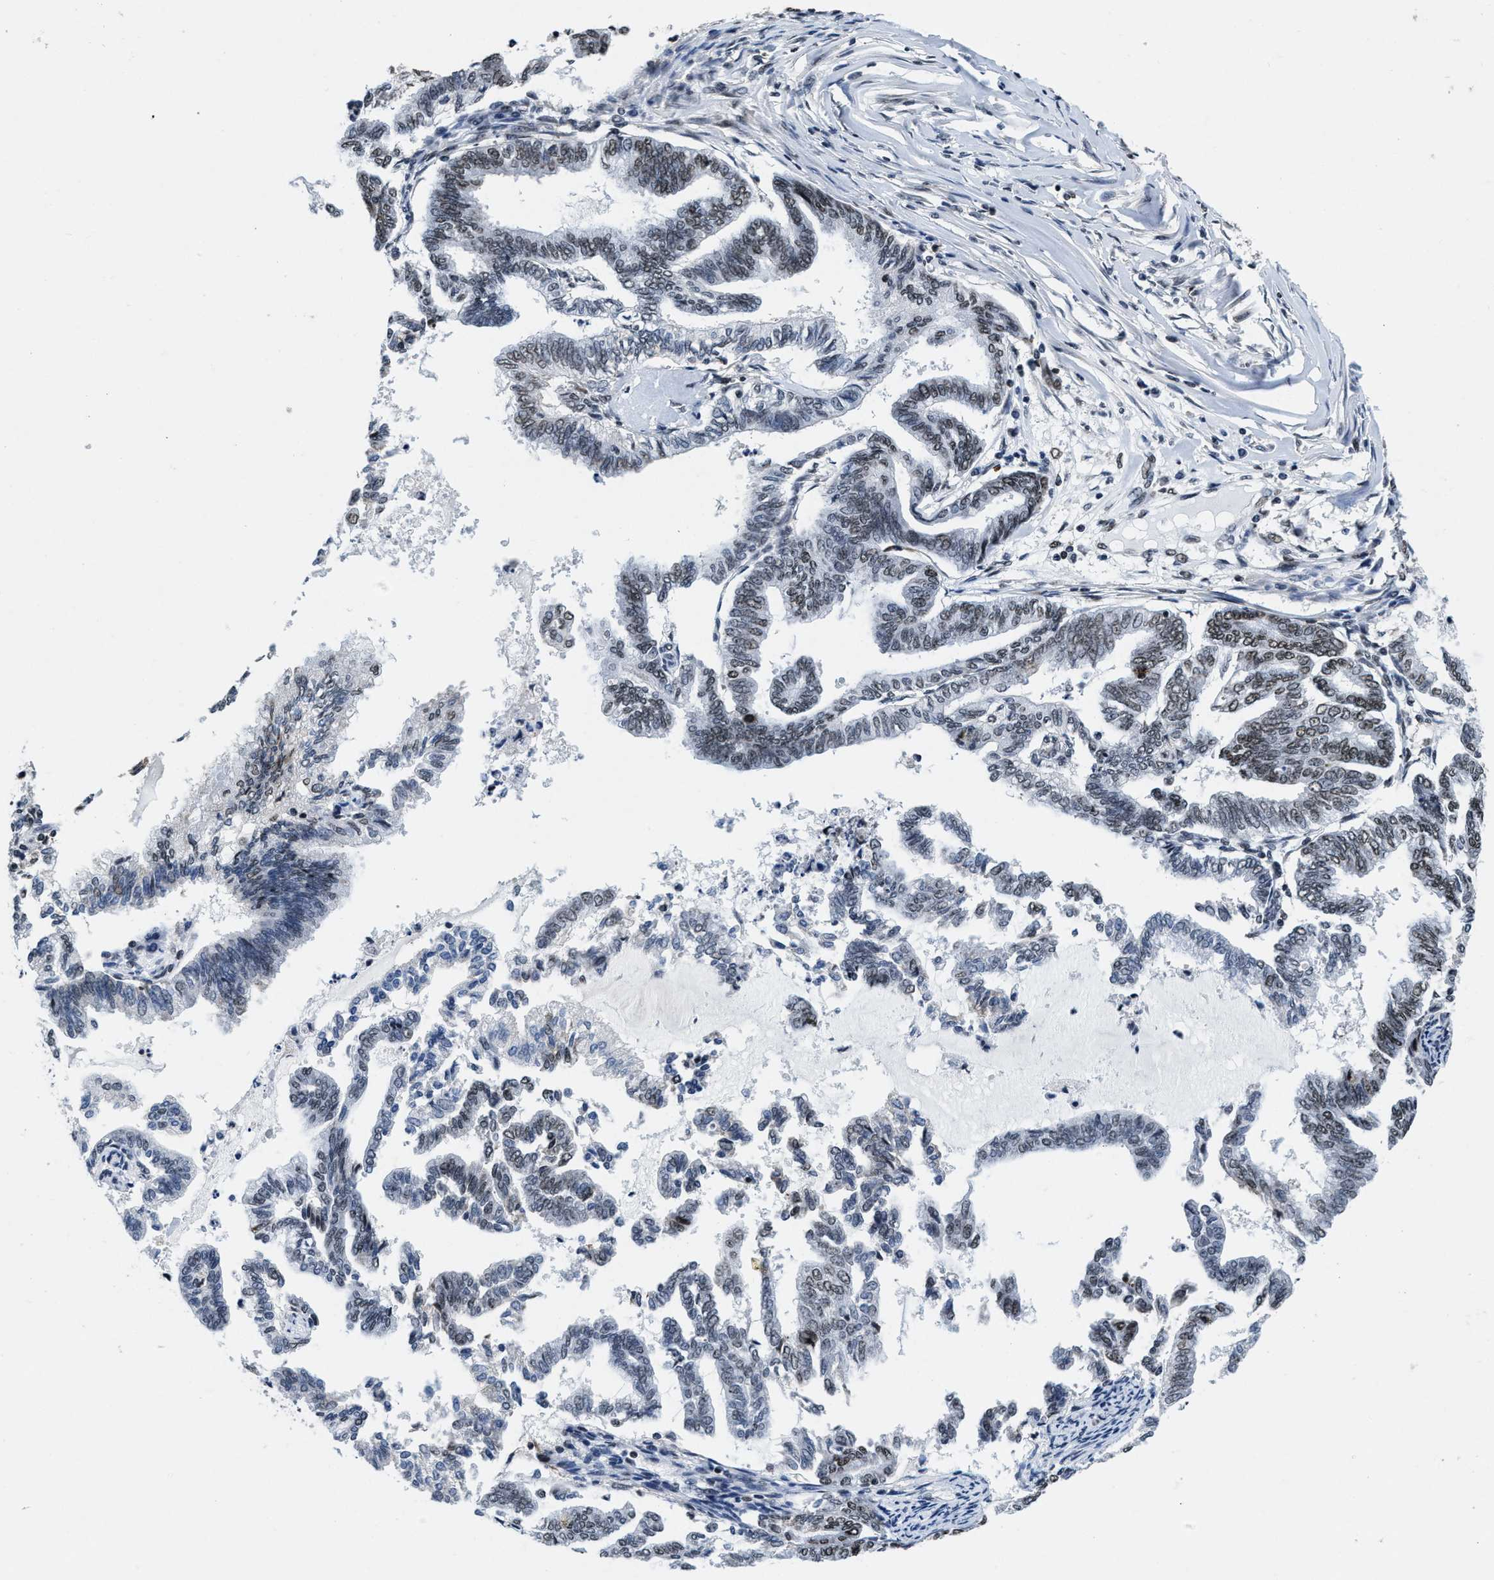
{"staining": {"intensity": "moderate", "quantity": "<25%", "location": "nuclear"}, "tissue": "endometrial cancer", "cell_type": "Tumor cells", "image_type": "cancer", "snomed": [{"axis": "morphology", "description": "Adenocarcinoma, NOS"}, {"axis": "topography", "description": "Endometrium"}], "caption": "IHC photomicrograph of human endometrial adenocarcinoma stained for a protein (brown), which reveals low levels of moderate nuclear expression in approximately <25% of tumor cells.", "gene": "SUPT16H", "patient": {"sex": "female", "age": 79}}